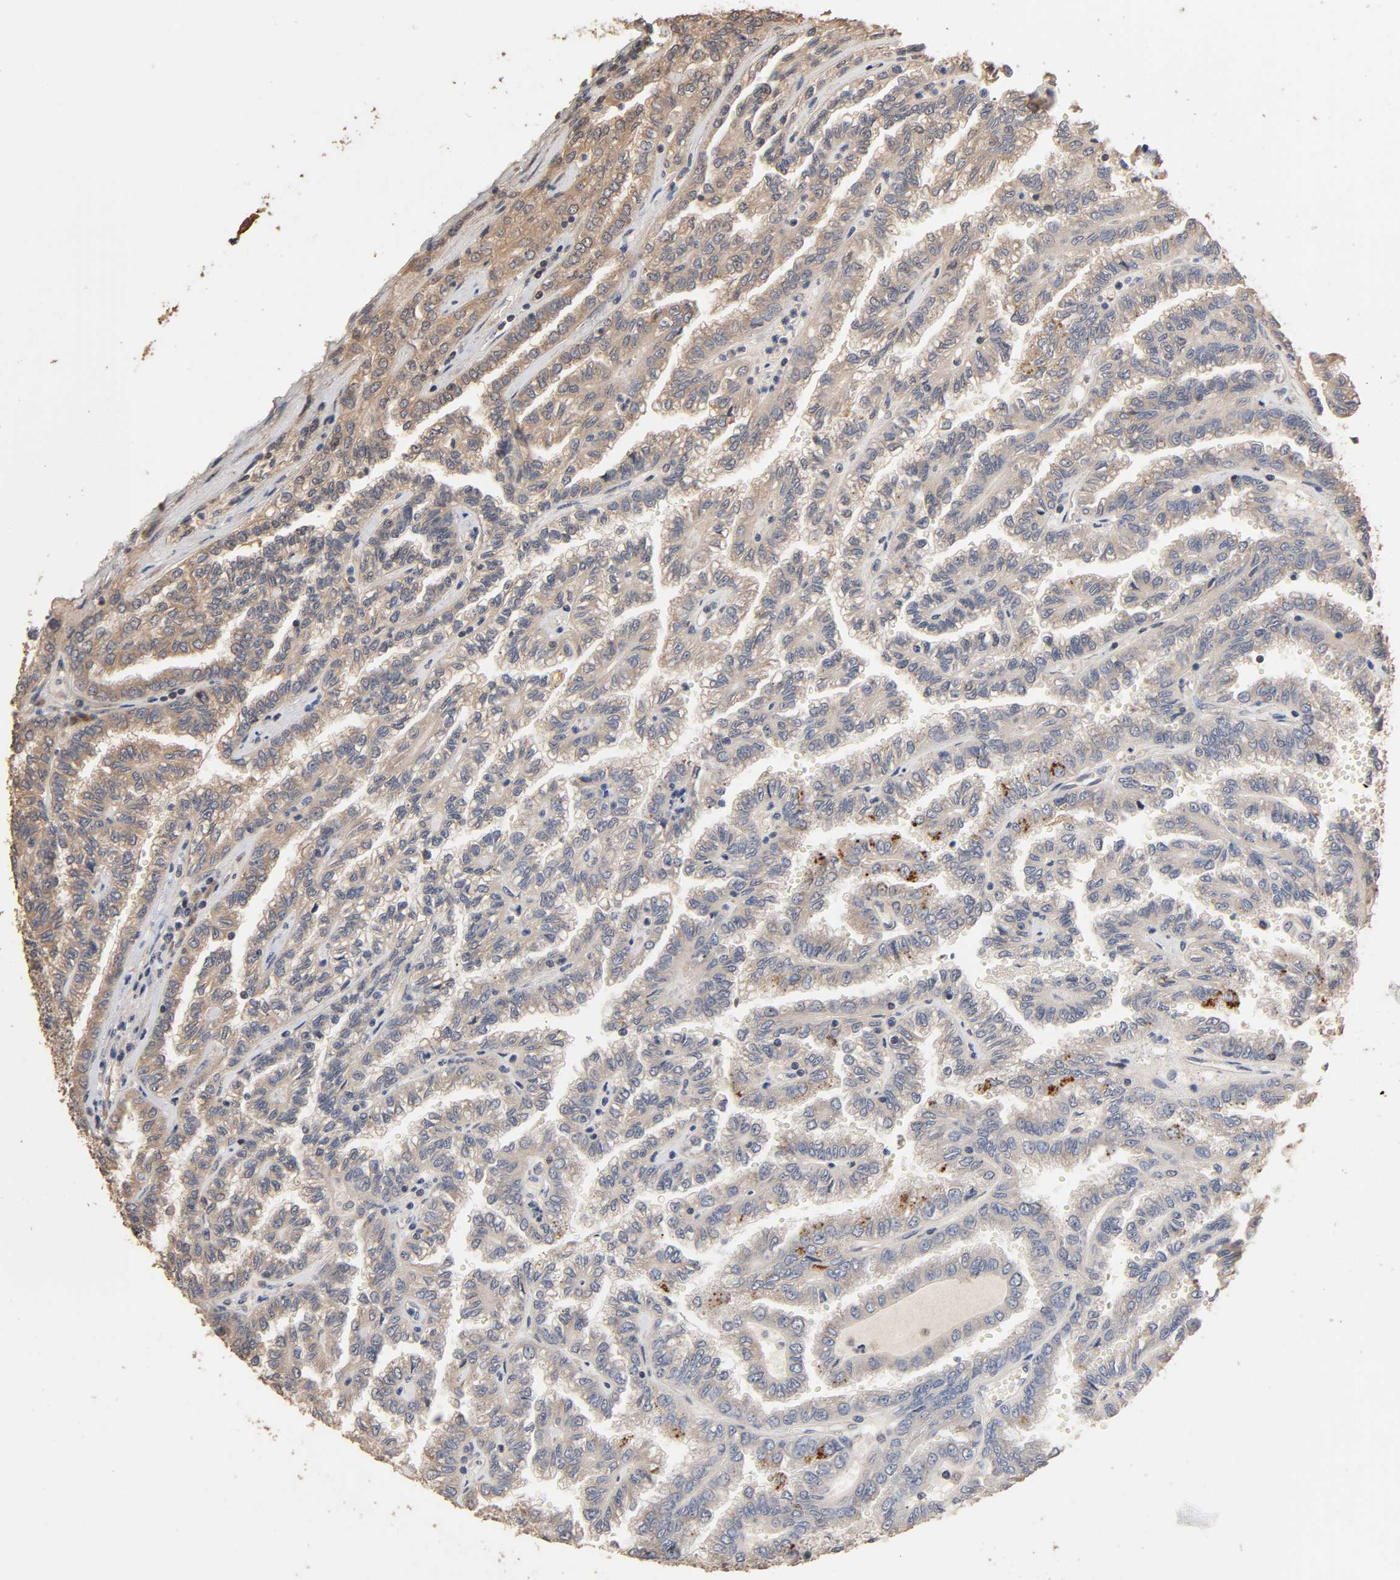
{"staining": {"intensity": "weak", "quantity": ">75%", "location": "cytoplasmic/membranous"}, "tissue": "renal cancer", "cell_type": "Tumor cells", "image_type": "cancer", "snomed": [{"axis": "morphology", "description": "Inflammation, NOS"}, {"axis": "morphology", "description": "Adenocarcinoma, NOS"}, {"axis": "topography", "description": "Kidney"}], "caption": "Weak cytoplasmic/membranous protein expression is present in about >75% of tumor cells in adenocarcinoma (renal). The protein of interest is stained brown, and the nuclei are stained in blue (DAB IHC with brightfield microscopy, high magnification).", "gene": "ARHGEF7", "patient": {"sex": "male", "age": 68}}